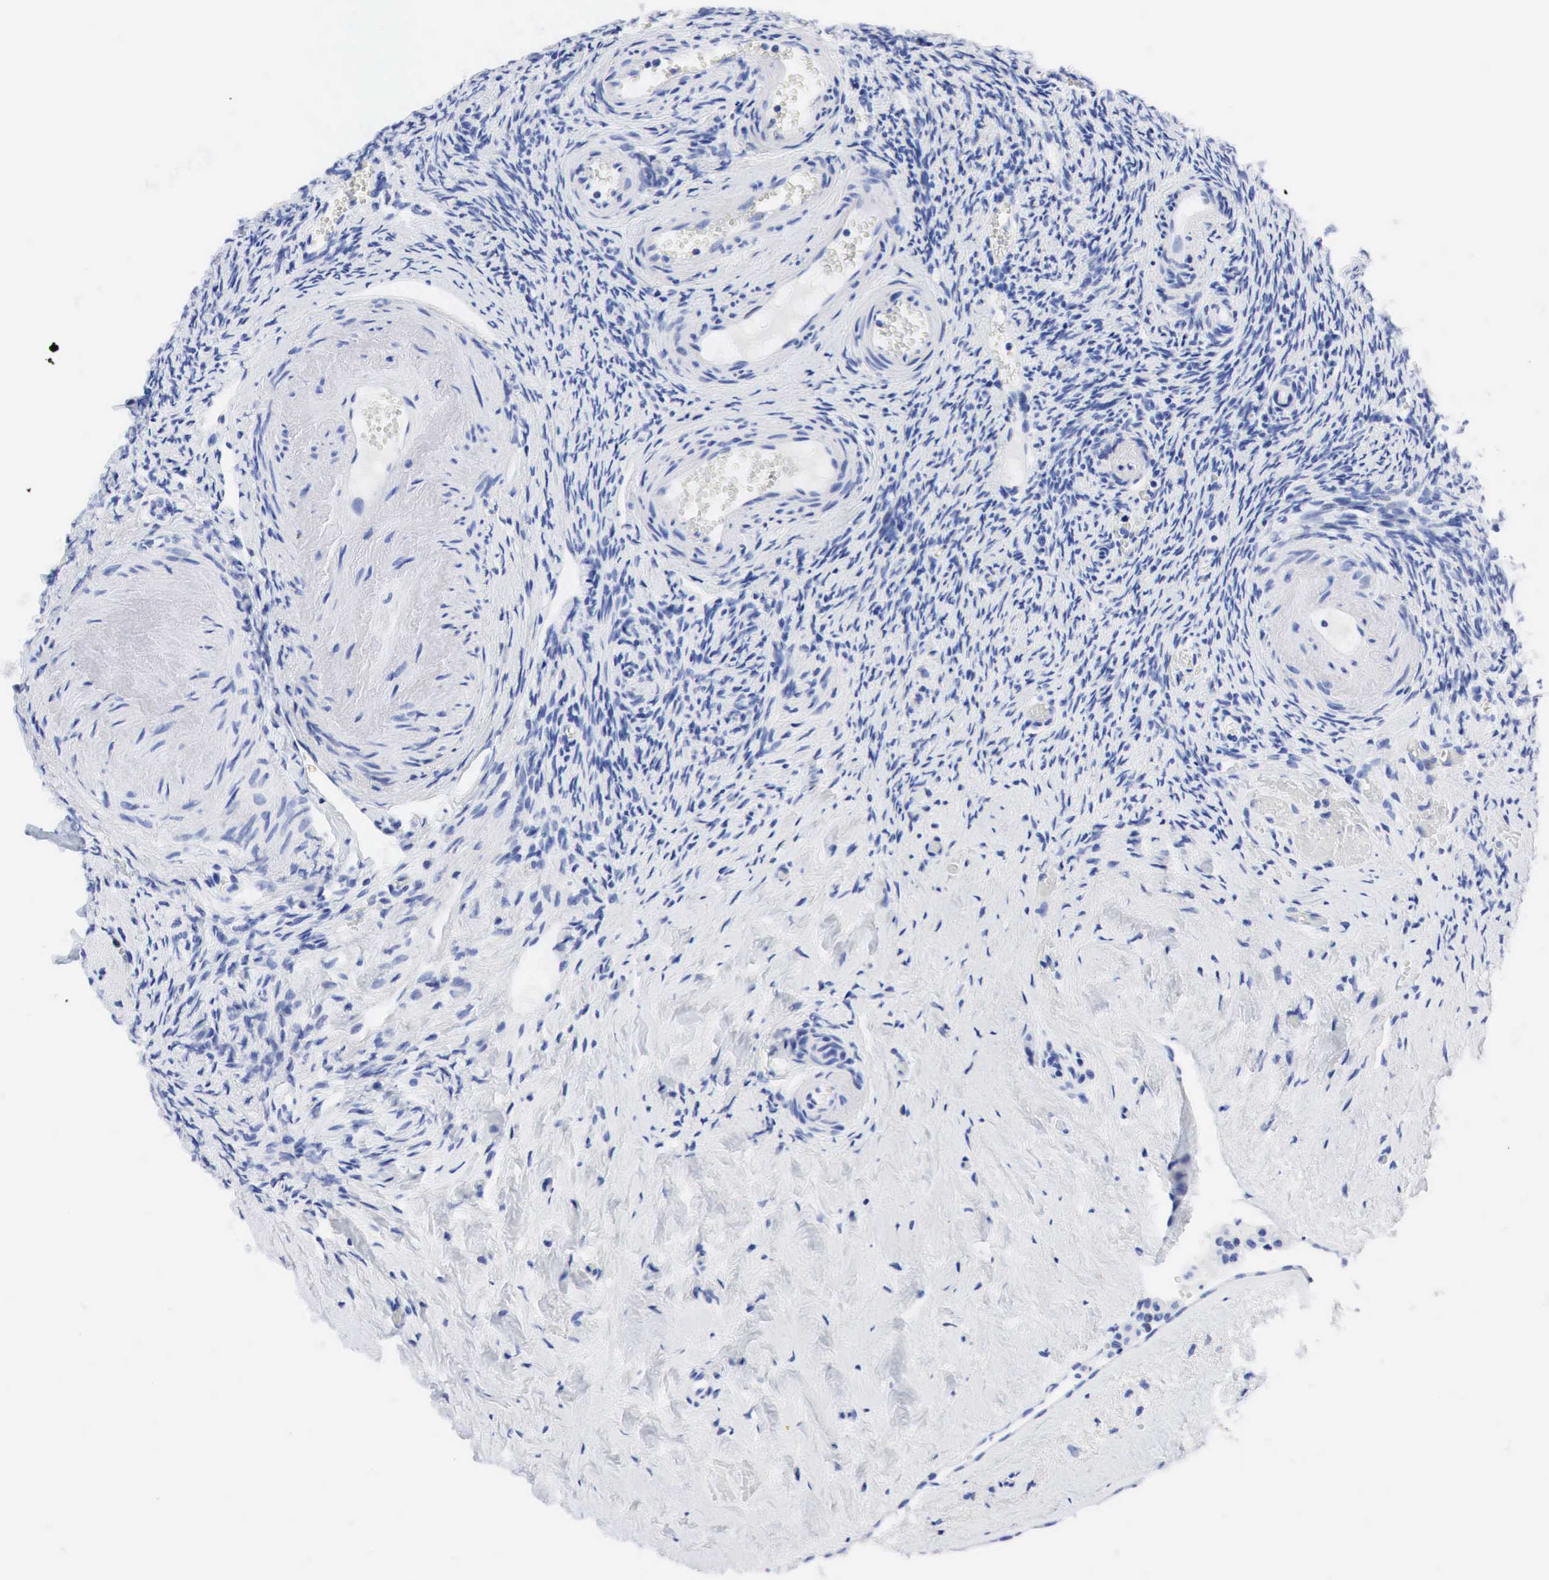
{"staining": {"intensity": "negative", "quantity": "none", "location": "none"}, "tissue": "ovary", "cell_type": "Follicle cells", "image_type": "normal", "snomed": [{"axis": "morphology", "description": "Normal tissue, NOS"}, {"axis": "topography", "description": "Ovary"}], "caption": "Follicle cells show no significant positivity in benign ovary.", "gene": "PTH", "patient": {"sex": "female", "age": 63}}